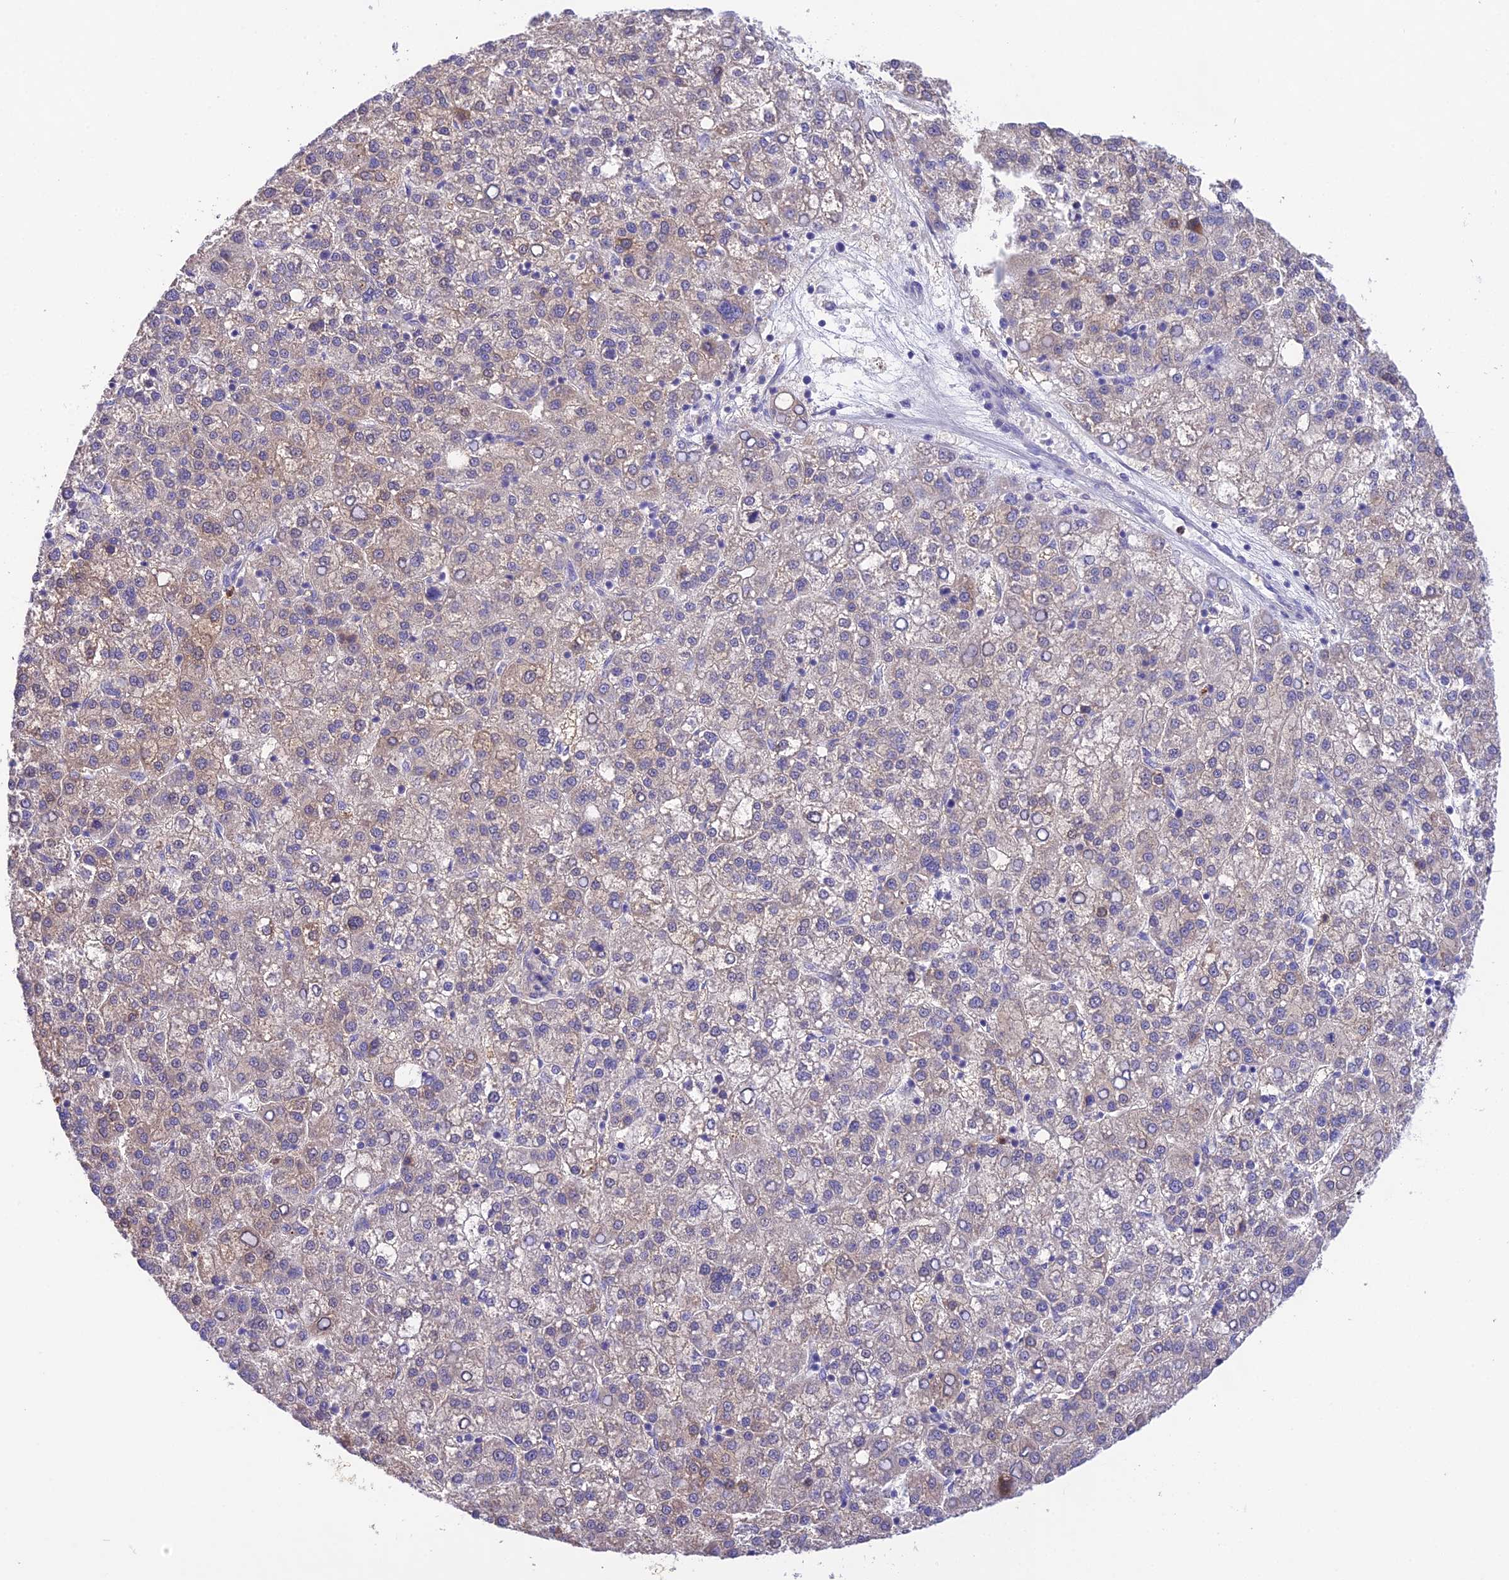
{"staining": {"intensity": "weak", "quantity": "25%-75%", "location": "cytoplasmic/membranous"}, "tissue": "liver cancer", "cell_type": "Tumor cells", "image_type": "cancer", "snomed": [{"axis": "morphology", "description": "Carcinoma, Hepatocellular, NOS"}, {"axis": "topography", "description": "Liver"}], "caption": "IHC histopathology image of human hepatocellular carcinoma (liver) stained for a protein (brown), which displays low levels of weak cytoplasmic/membranous staining in approximately 25%-75% of tumor cells.", "gene": "KIAA0408", "patient": {"sex": "female", "age": 58}}